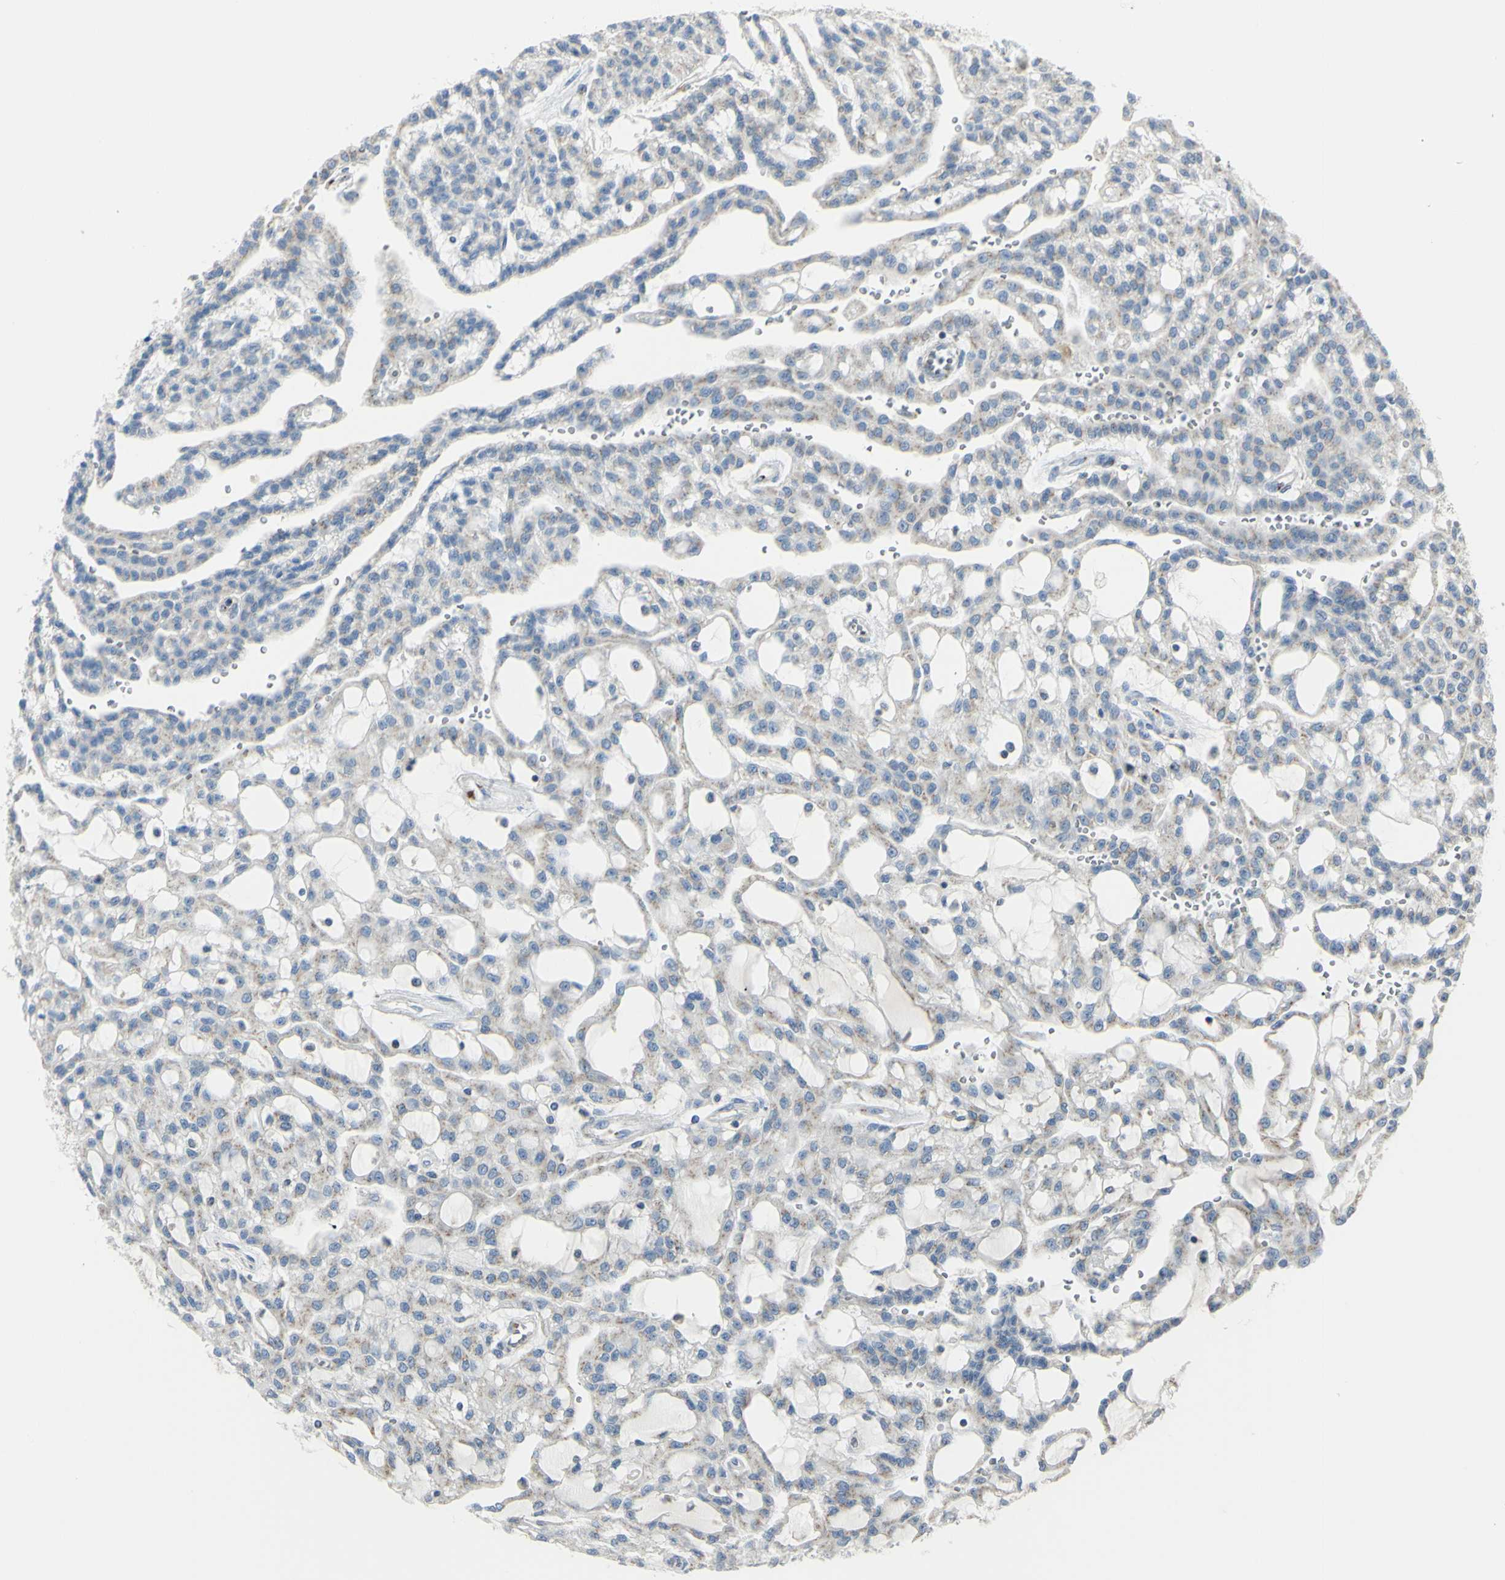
{"staining": {"intensity": "weak", "quantity": "<25%", "location": "cytoplasmic/membranous"}, "tissue": "renal cancer", "cell_type": "Tumor cells", "image_type": "cancer", "snomed": [{"axis": "morphology", "description": "Adenocarcinoma, NOS"}, {"axis": "topography", "description": "Kidney"}], "caption": "A photomicrograph of human adenocarcinoma (renal) is negative for staining in tumor cells.", "gene": "B4GALT3", "patient": {"sex": "male", "age": 63}}